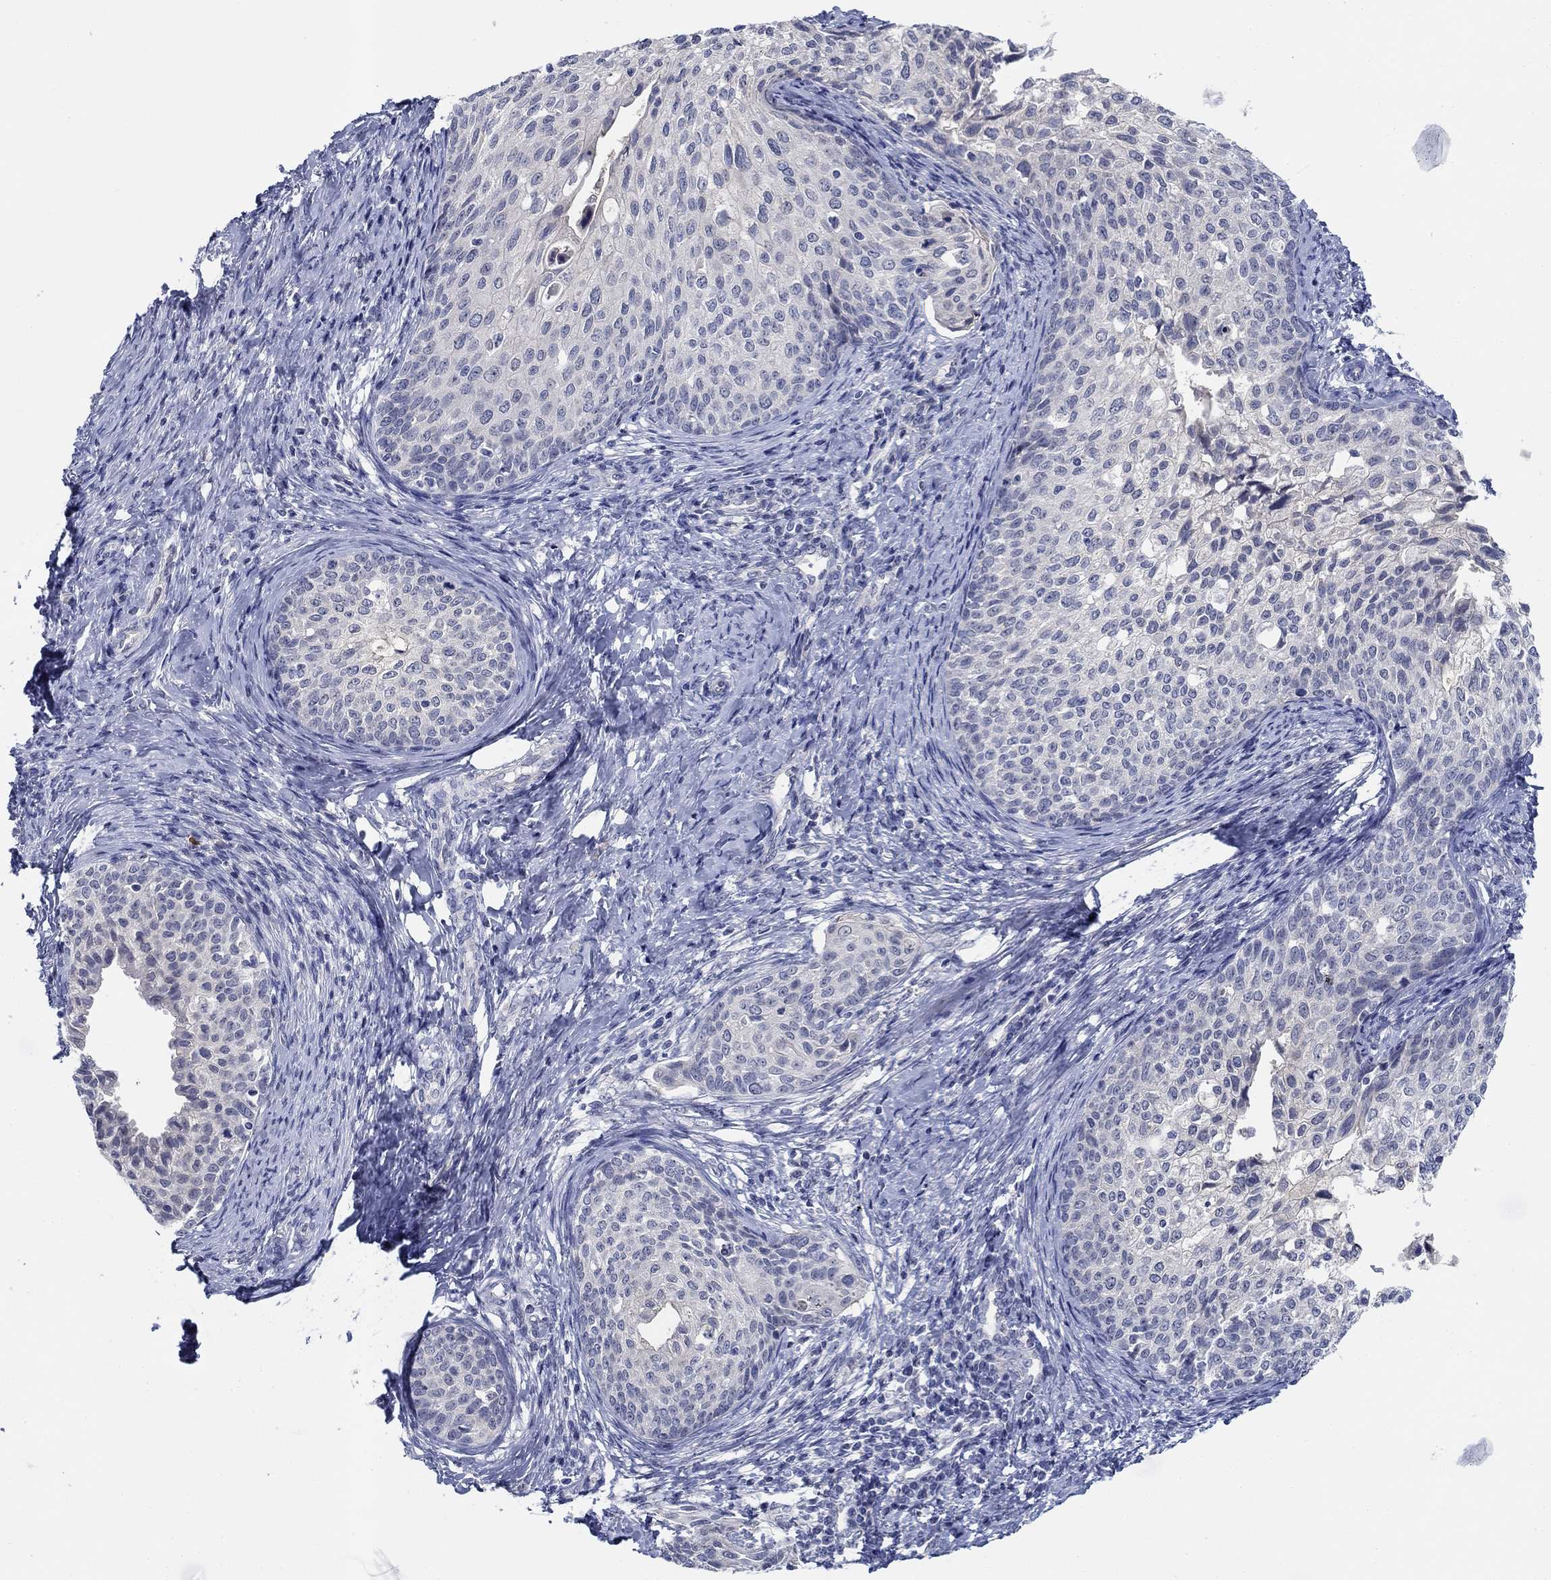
{"staining": {"intensity": "negative", "quantity": "none", "location": "none"}, "tissue": "cervical cancer", "cell_type": "Tumor cells", "image_type": "cancer", "snomed": [{"axis": "morphology", "description": "Squamous cell carcinoma, NOS"}, {"axis": "topography", "description": "Cervix"}], "caption": "Human cervical cancer stained for a protein using immunohistochemistry (IHC) reveals no staining in tumor cells.", "gene": "SMIM18", "patient": {"sex": "female", "age": 51}}